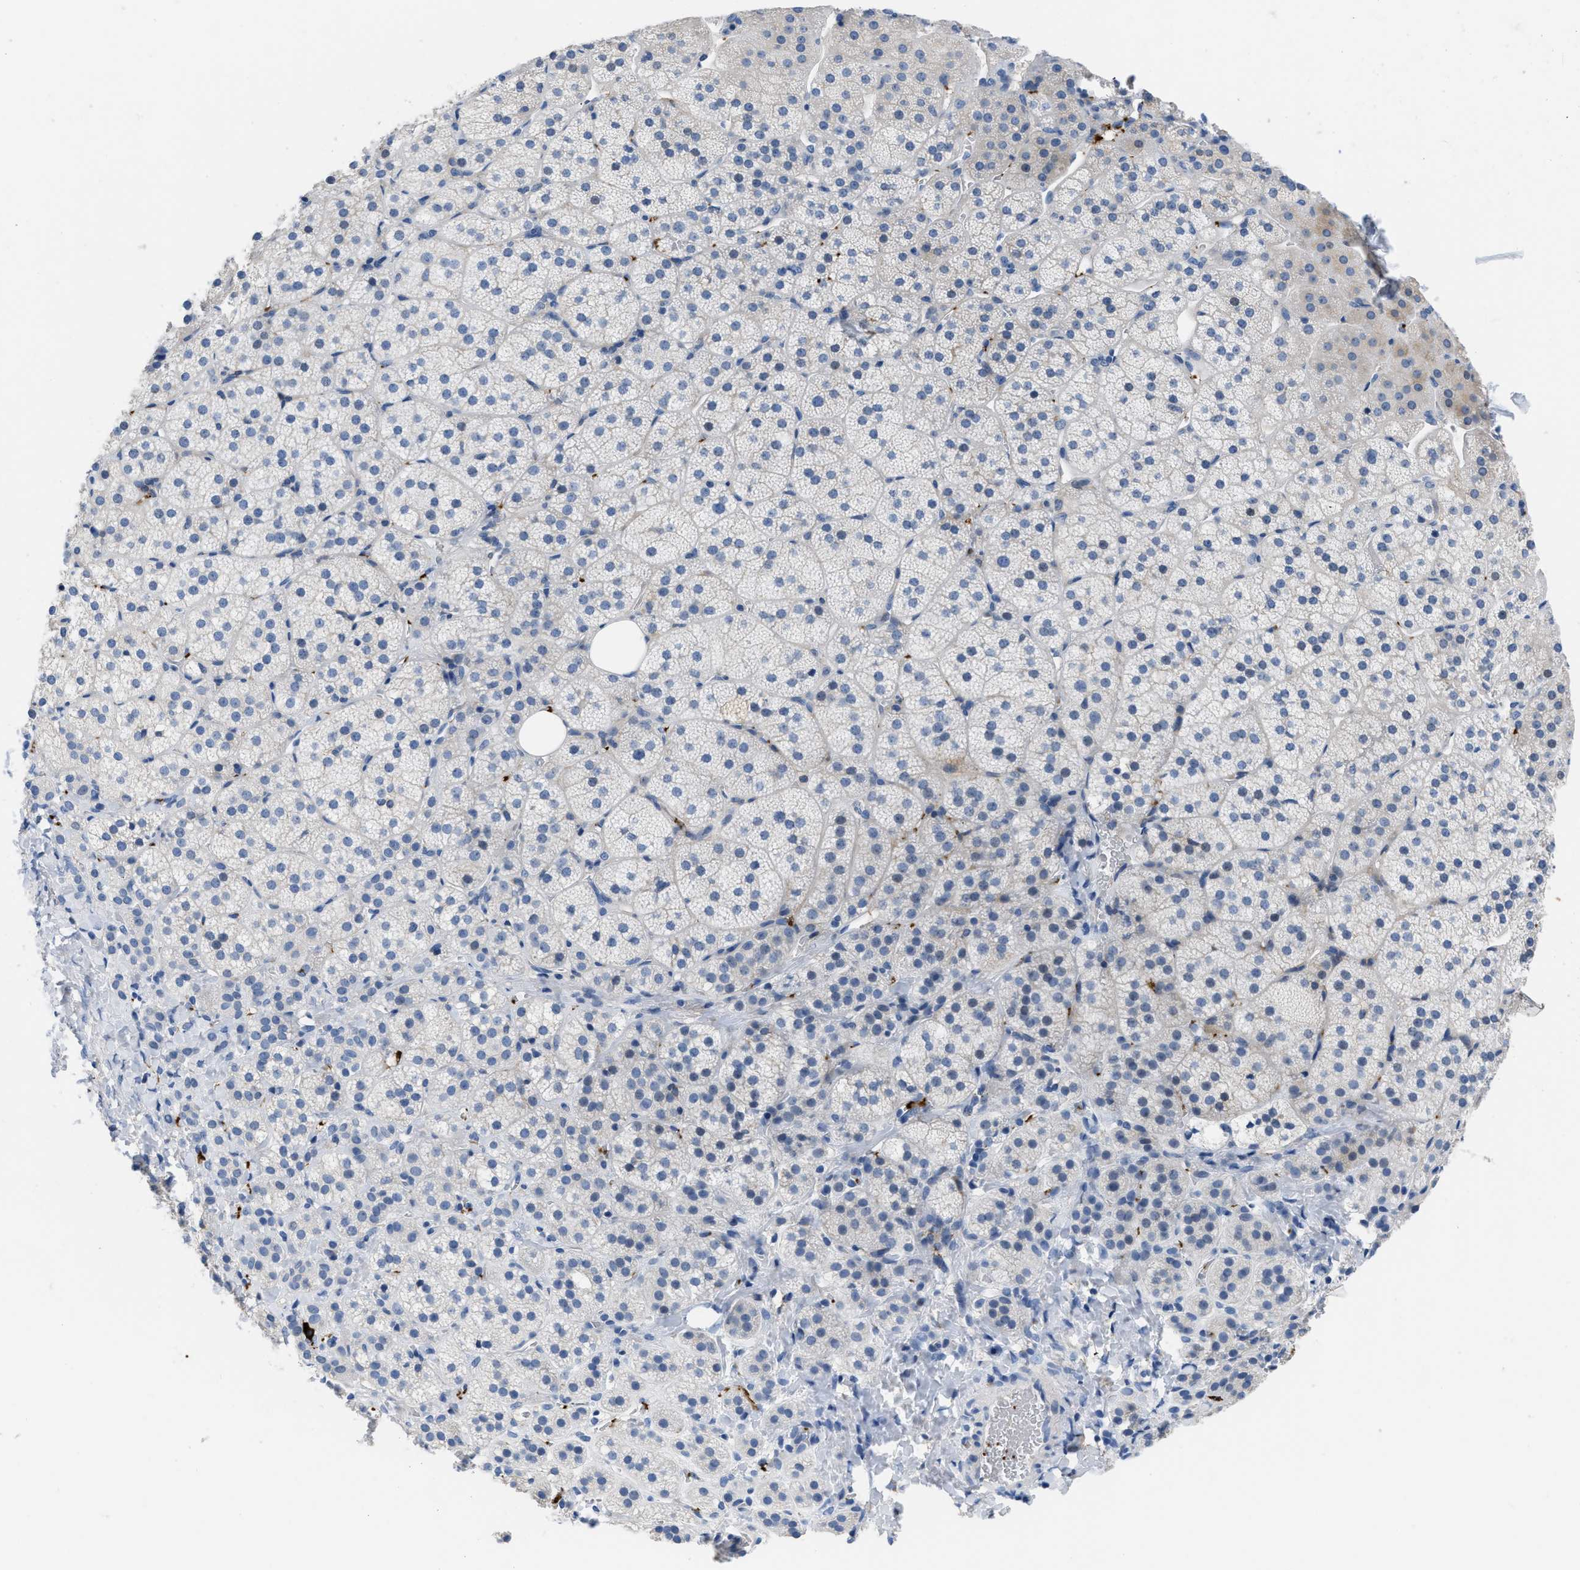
{"staining": {"intensity": "negative", "quantity": "none", "location": "none"}, "tissue": "adrenal gland", "cell_type": "Glandular cells", "image_type": "normal", "snomed": [{"axis": "morphology", "description": "Normal tissue, NOS"}, {"axis": "topography", "description": "Adrenal gland"}], "caption": "Human adrenal gland stained for a protein using immunohistochemistry exhibits no staining in glandular cells.", "gene": "FGF18", "patient": {"sex": "female", "age": 44}}